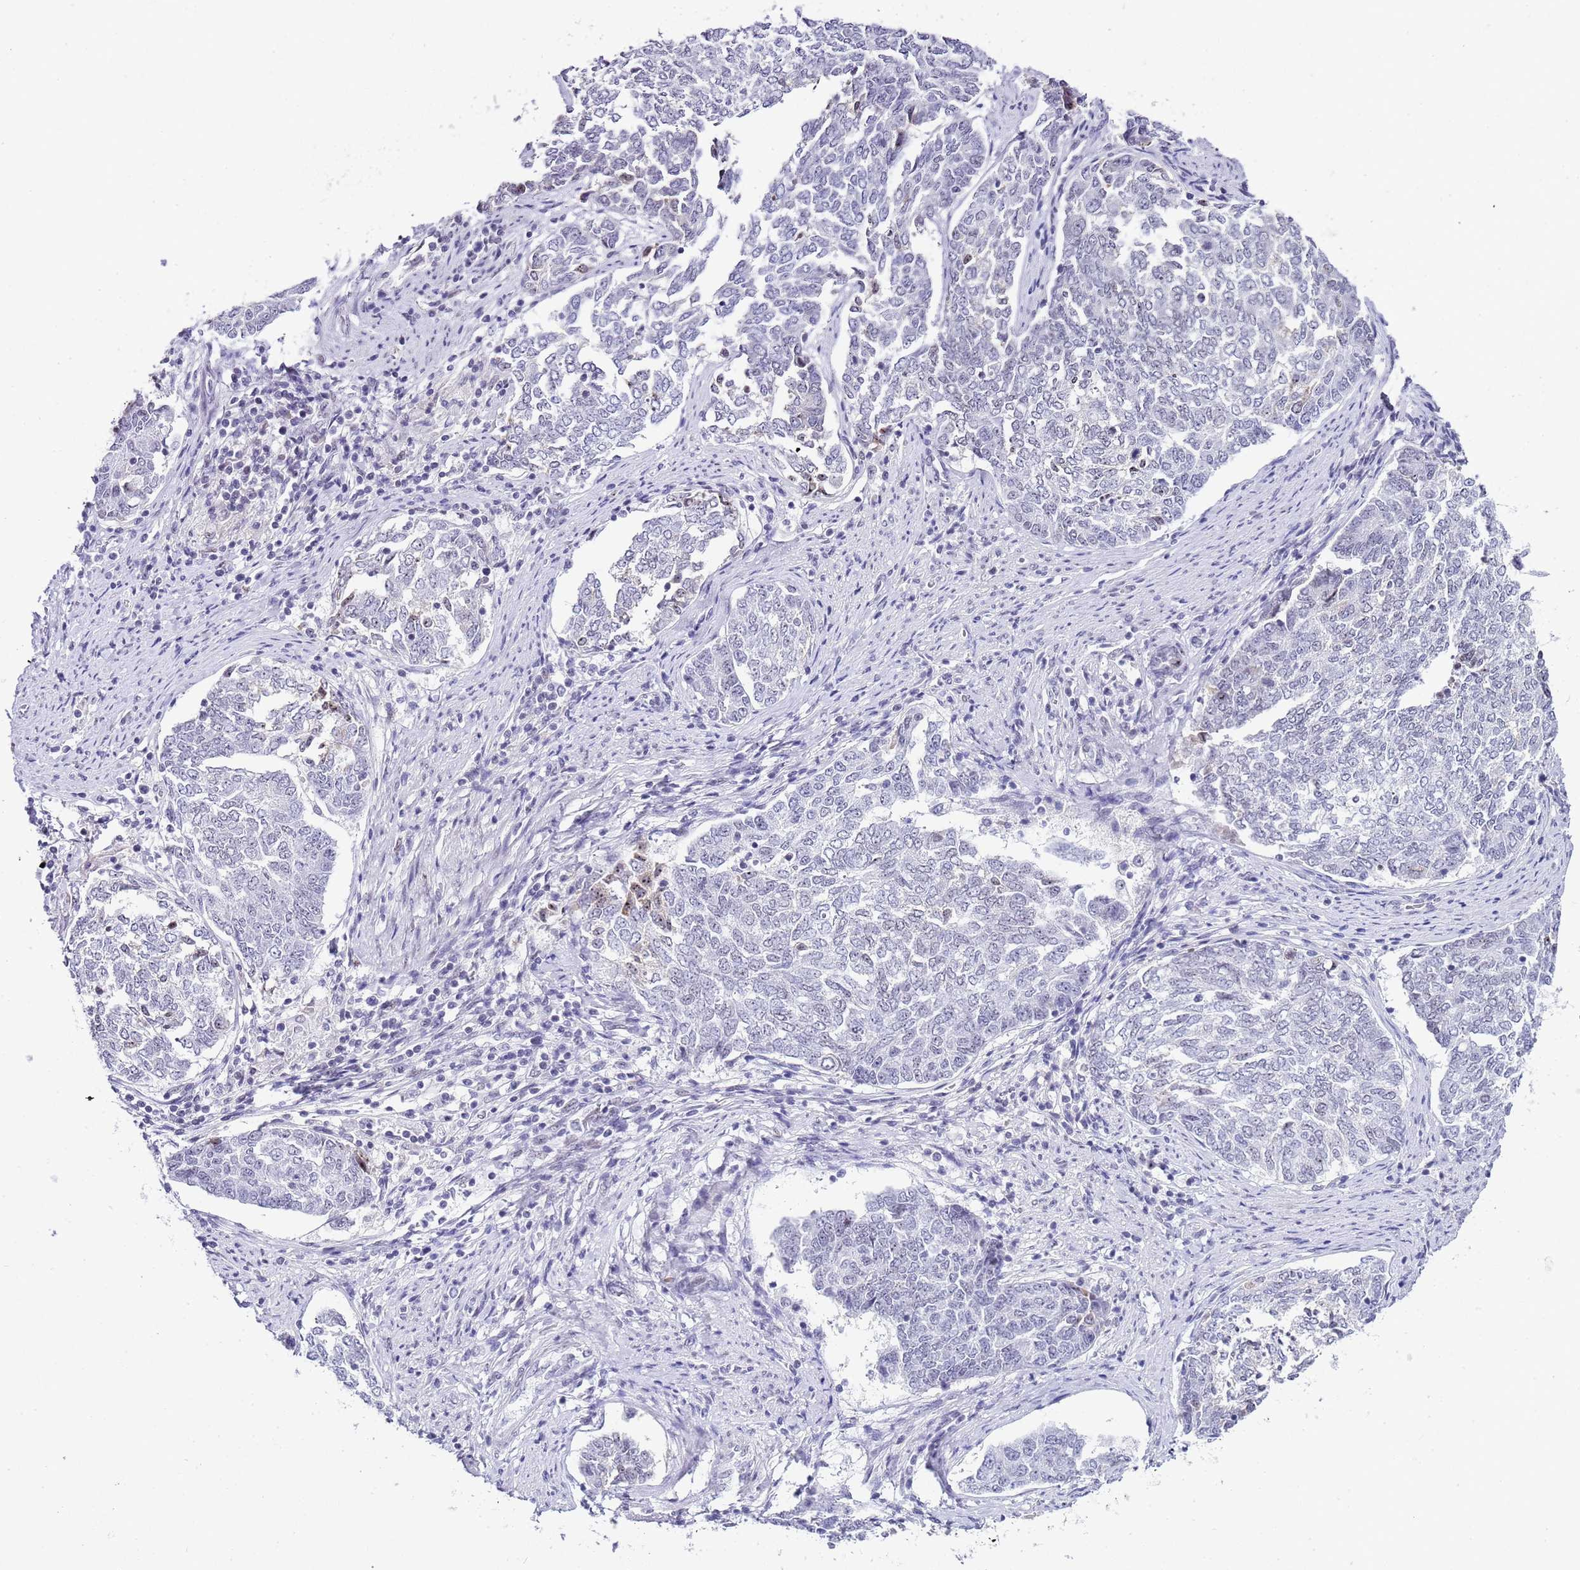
{"staining": {"intensity": "negative", "quantity": "none", "location": "none"}, "tissue": "endometrial cancer", "cell_type": "Tumor cells", "image_type": "cancer", "snomed": [{"axis": "morphology", "description": "Adenocarcinoma, NOS"}, {"axis": "topography", "description": "Endometrium"}], "caption": "Tumor cells show no significant positivity in adenocarcinoma (endometrial). (DAB (3,3'-diaminobenzidine) immunohistochemistry (IHC) visualized using brightfield microscopy, high magnification).", "gene": "NOP56", "patient": {"sex": "female", "age": 80}}